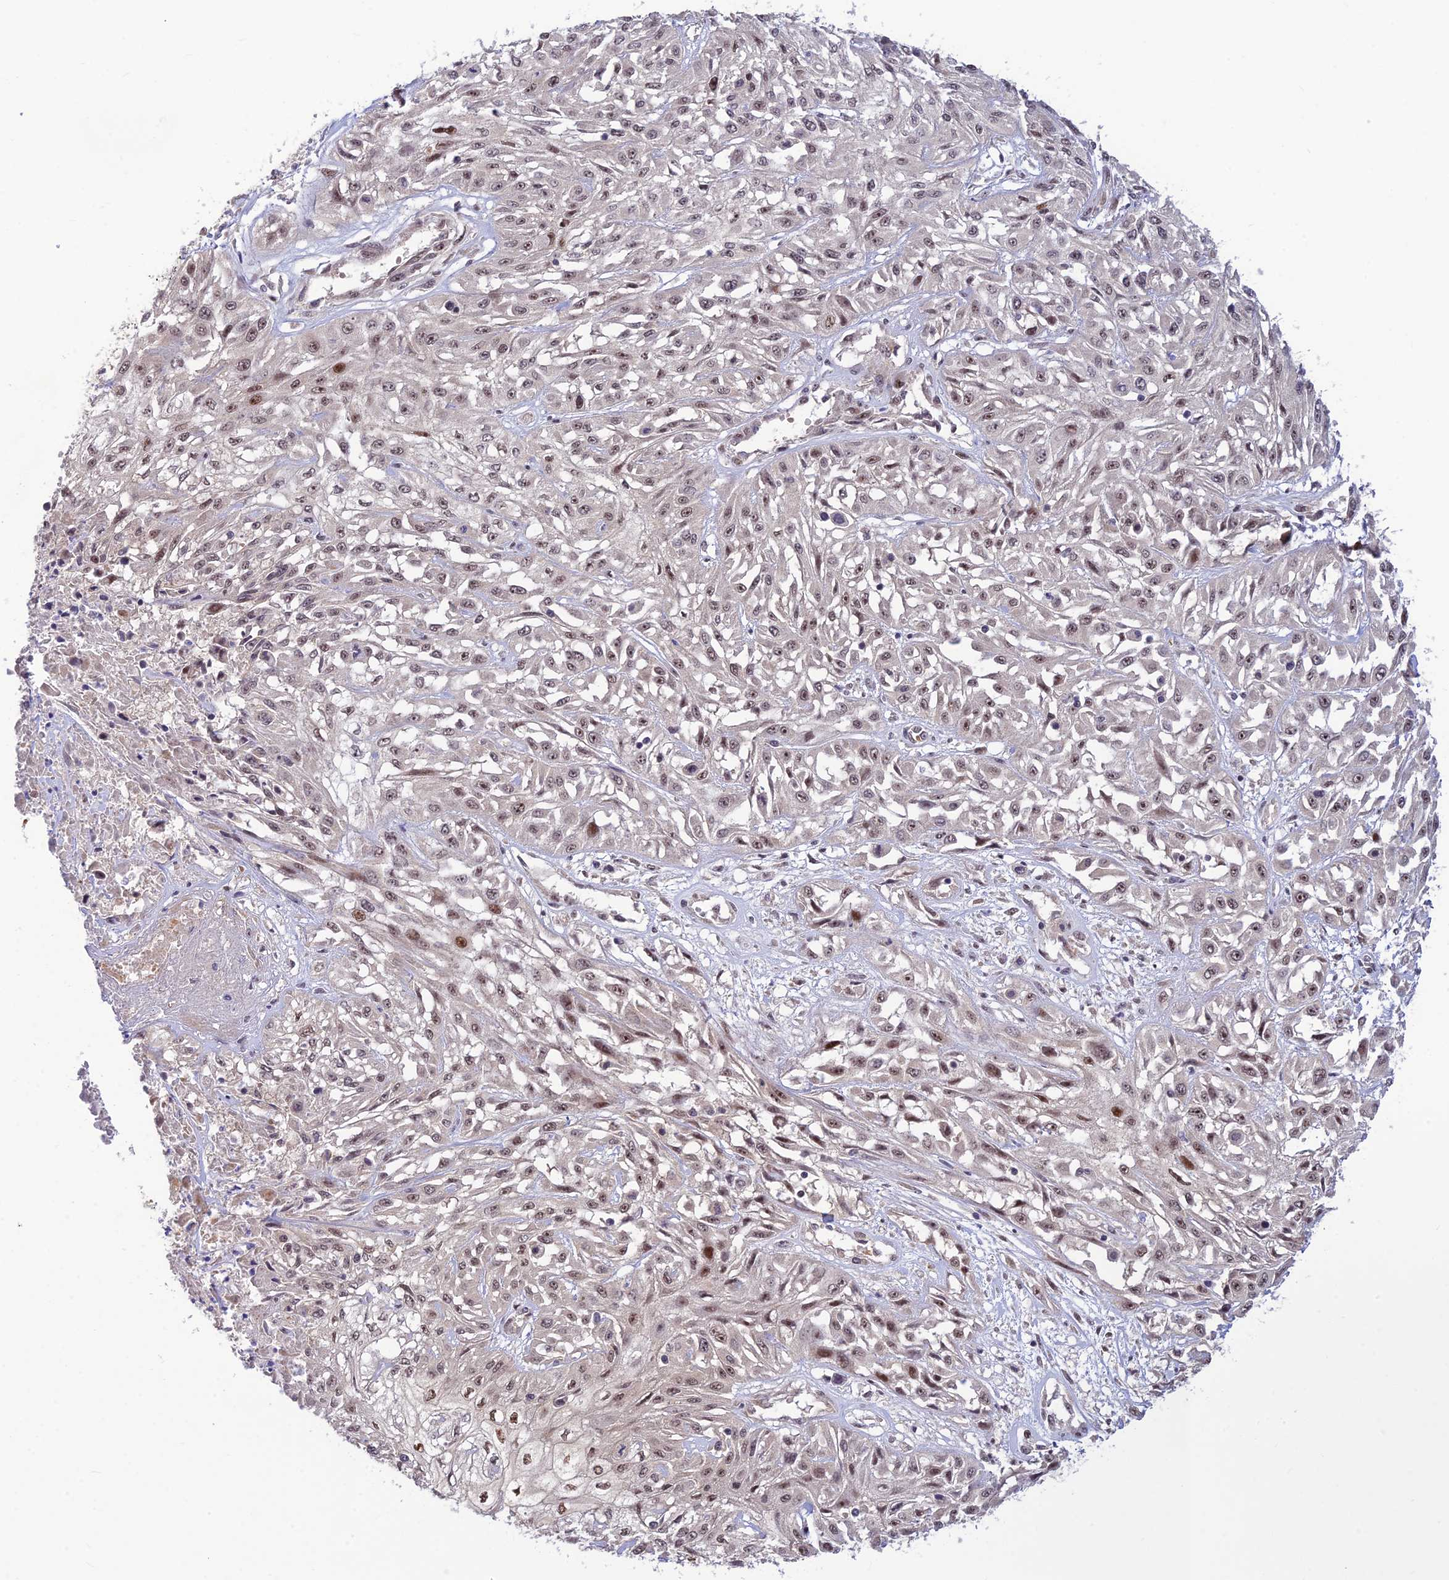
{"staining": {"intensity": "weak", "quantity": ">75%", "location": "nuclear"}, "tissue": "skin cancer", "cell_type": "Tumor cells", "image_type": "cancer", "snomed": [{"axis": "morphology", "description": "Squamous cell carcinoma, NOS"}, {"axis": "morphology", "description": "Squamous cell carcinoma, metastatic, NOS"}, {"axis": "topography", "description": "Skin"}, {"axis": "topography", "description": "Lymph node"}], "caption": "A high-resolution histopathology image shows immunohistochemistry staining of skin cancer, which demonstrates weak nuclear expression in about >75% of tumor cells.", "gene": "ASPDH", "patient": {"sex": "male", "age": 75}}